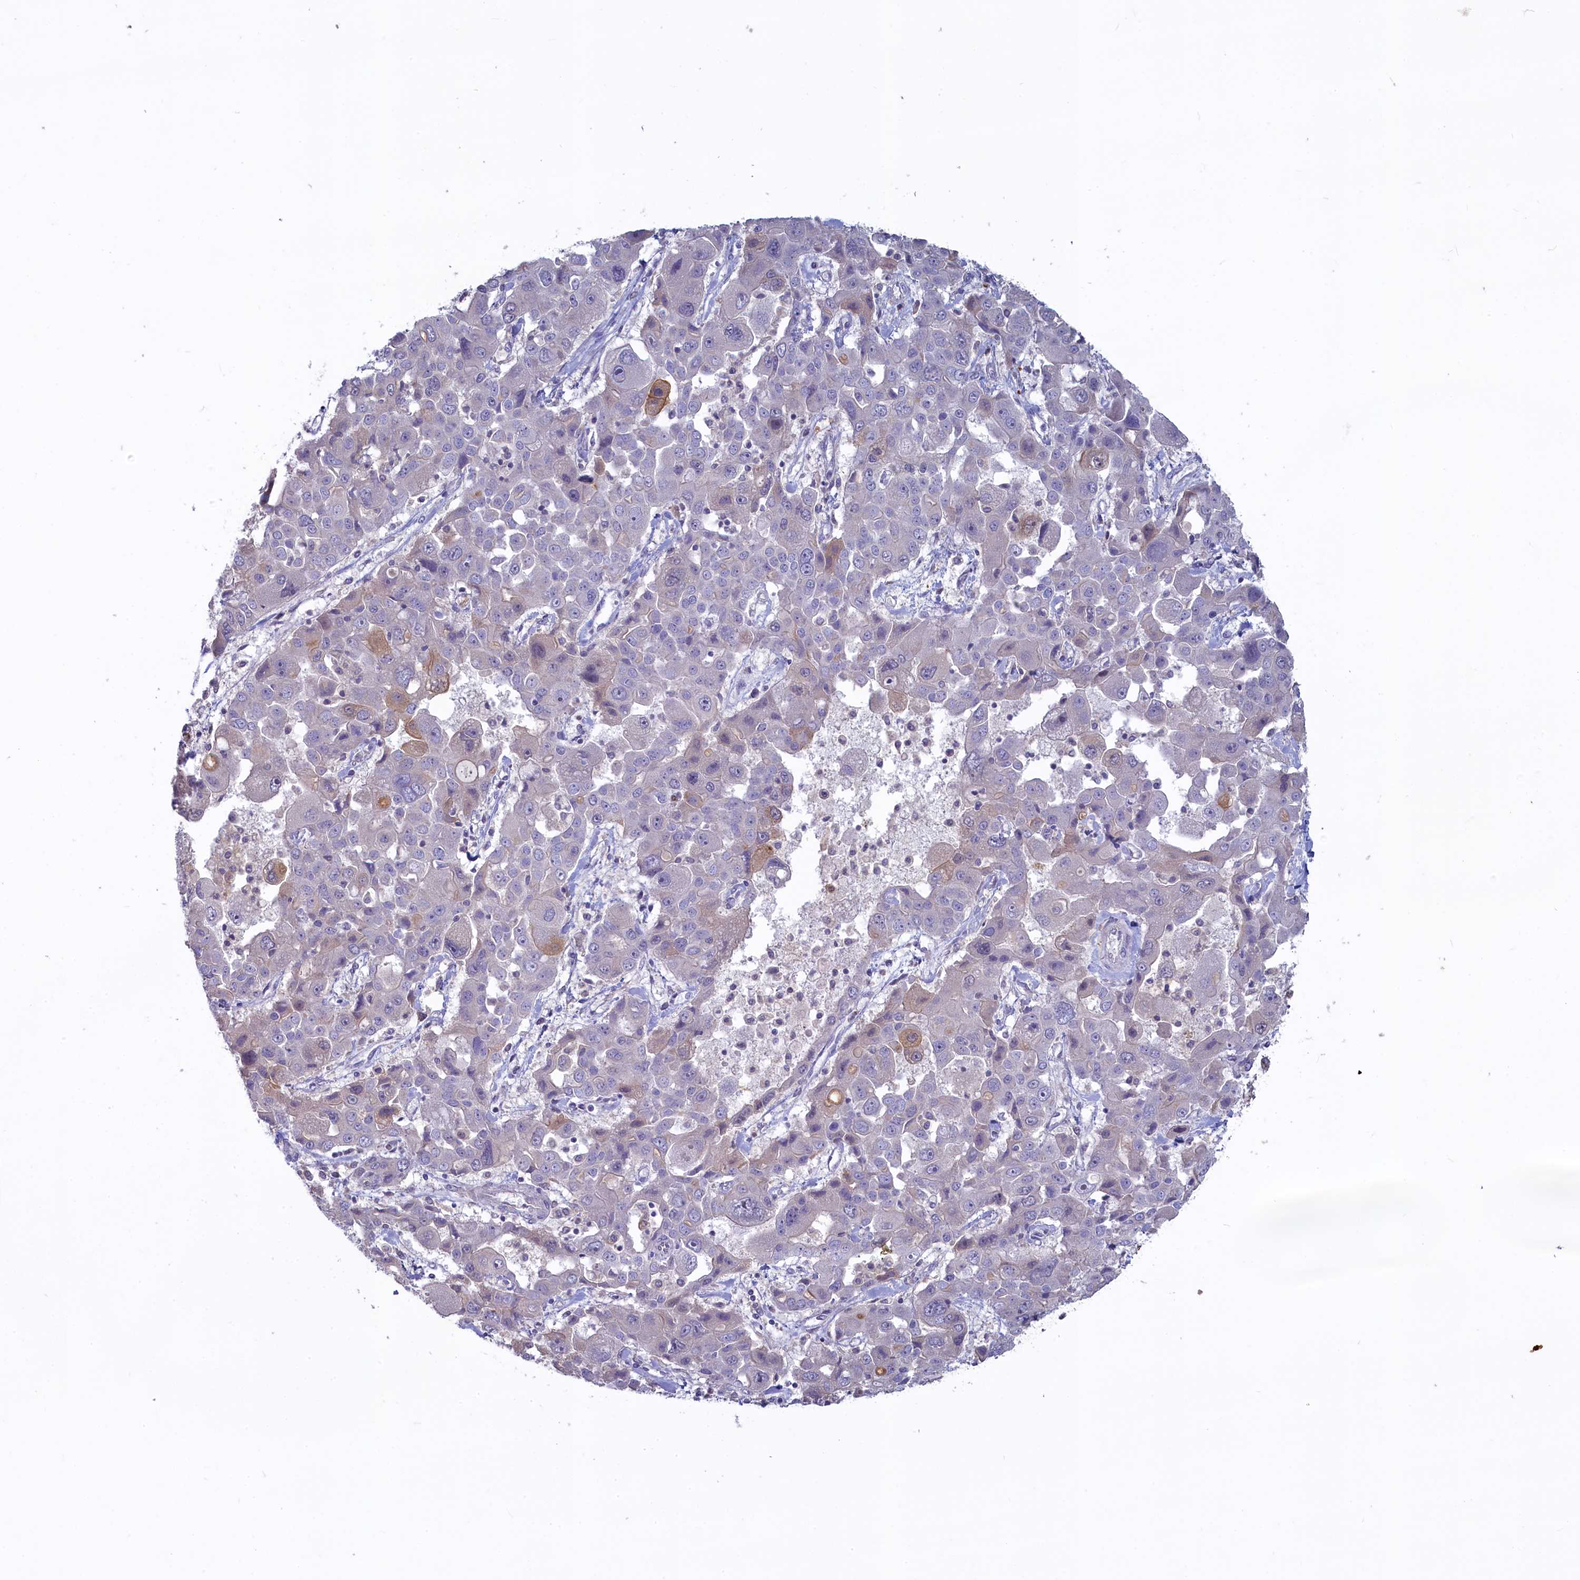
{"staining": {"intensity": "moderate", "quantity": "<25%", "location": "cytoplasmic/membranous,nuclear"}, "tissue": "liver cancer", "cell_type": "Tumor cells", "image_type": "cancer", "snomed": [{"axis": "morphology", "description": "Cholangiocarcinoma"}, {"axis": "topography", "description": "Liver"}], "caption": "Liver cholangiocarcinoma stained for a protein displays moderate cytoplasmic/membranous and nuclear positivity in tumor cells.", "gene": "UCHL3", "patient": {"sex": "male", "age": 67}}